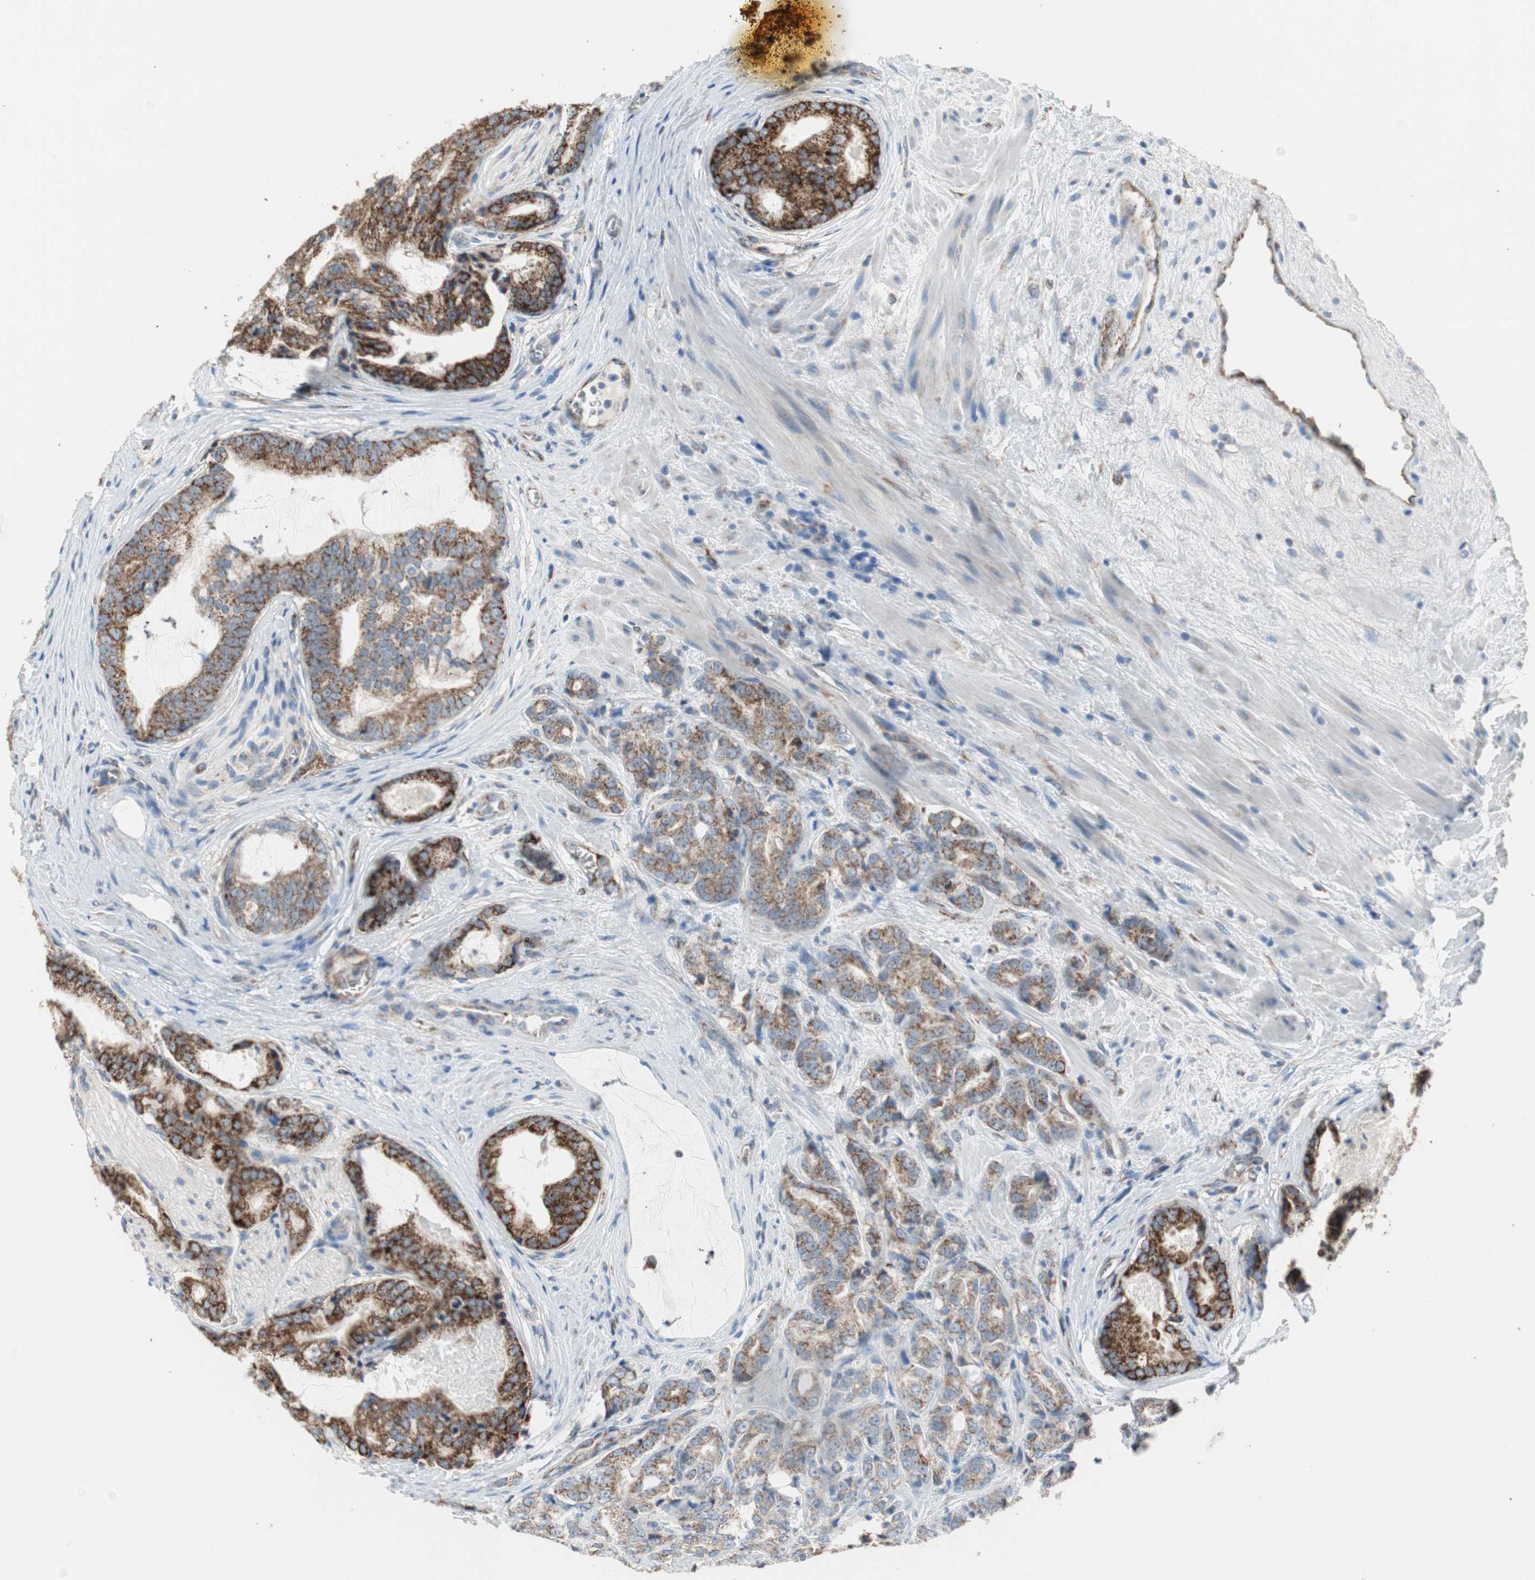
{"staining": {"intensity": "strong", "quantity": ">75%", "location": "cytoplasmic/membranous"}, "tissue": "prostate cancer", "cell_type": "Tumor cells", "image_type": "cancer", "snomed": [{"axis": "morphology", "description": "Adenocarcinoma, Low grade"}, {"axis": "topography", "description": "Prostate"}], "caption": "A photomicrograph of human prostate cancer (adenocarcinoma (low-grade)) stained for a protein shows strong cytoplasmic/membranous brown staining in tumor cells. (IHC, brightfield microscopy, high magnification).", "gene": "TST", "patient": {"sex": "male", "age": 58}}